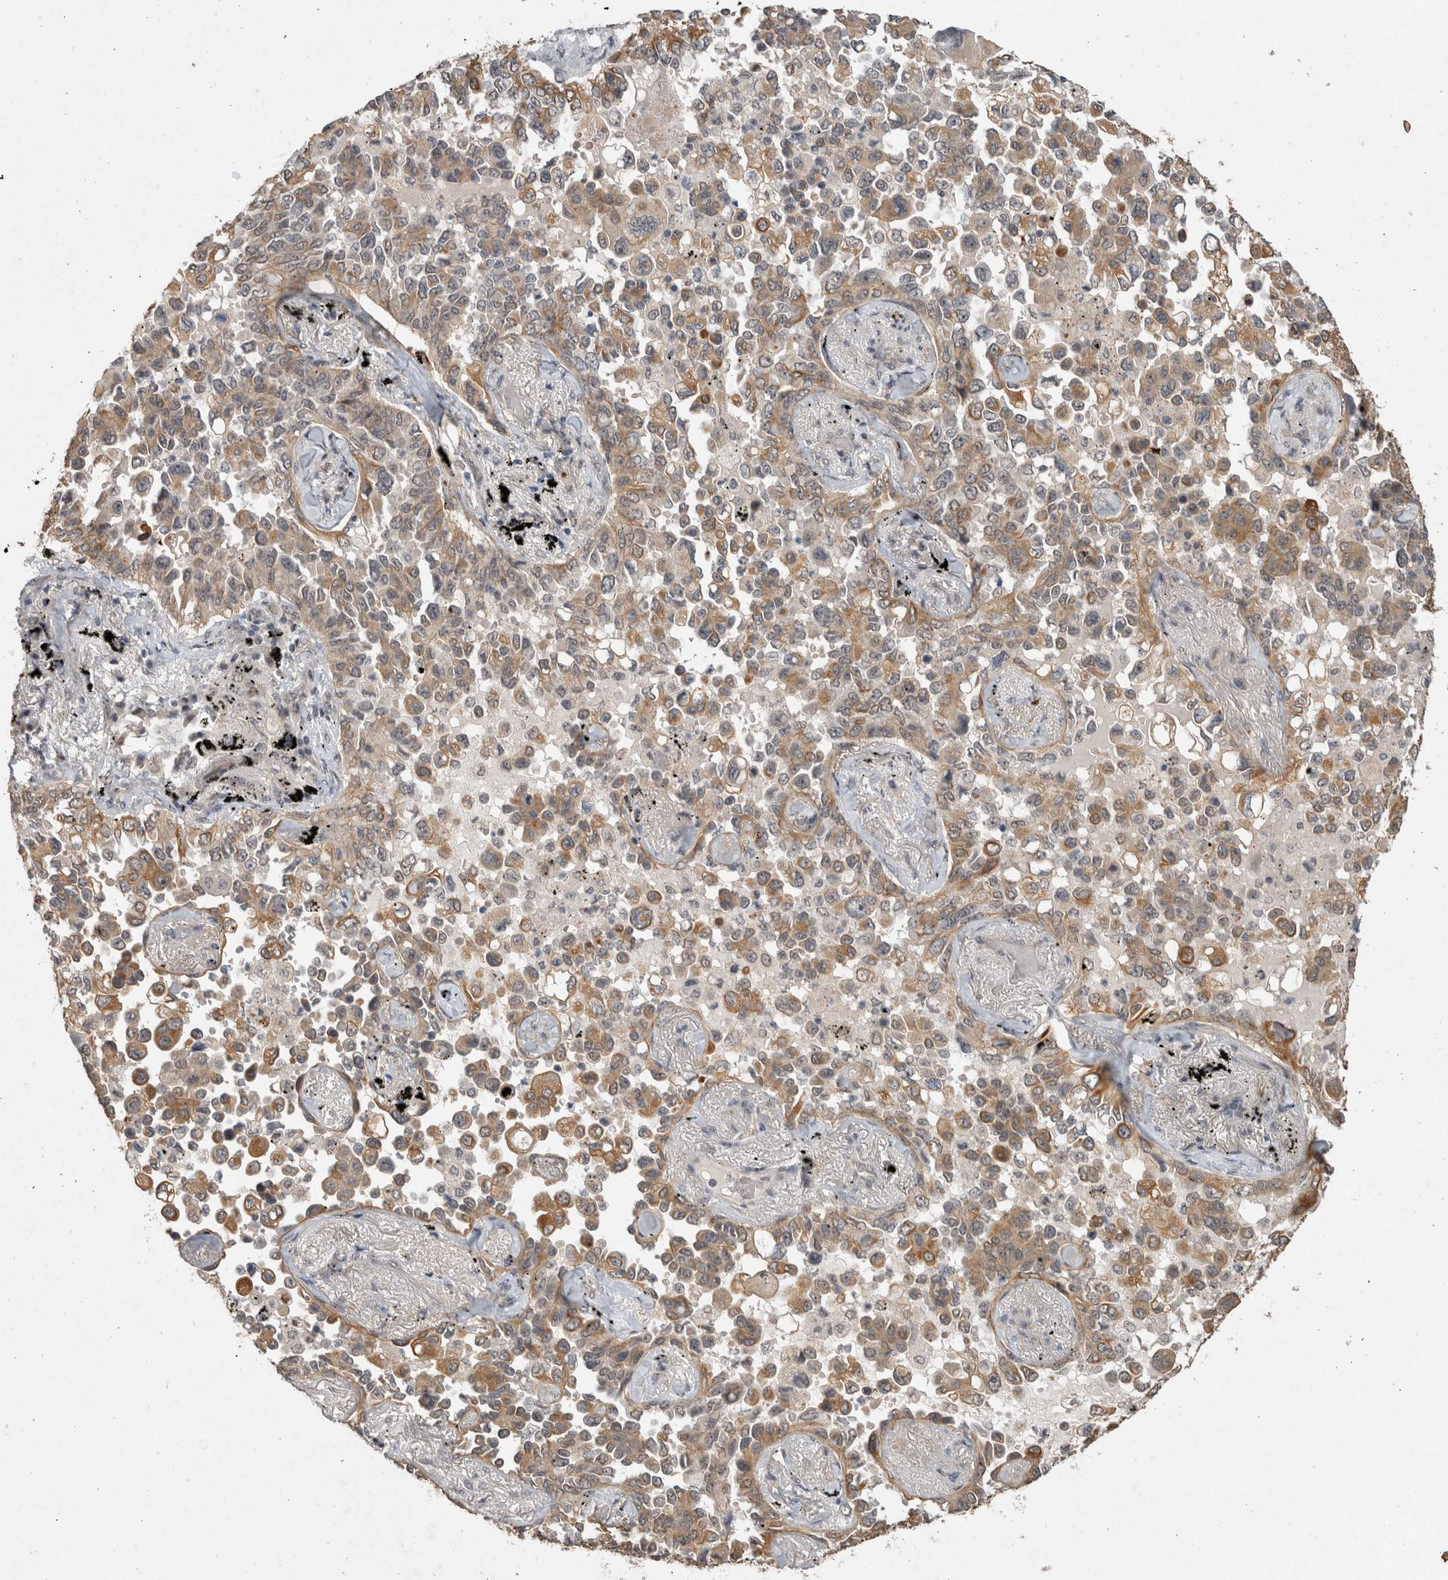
{"staining": {"intensity": "moderate", "quantity": ">75%", "location": "cytoplasmic/membranous"}, "tissue": "lung cancer", "cell_type": "Tumor cells", "image_type": "cancer", "snomed": [{"axis": "morphology", "description": "Adenocarcinoma, NOS"}, {"axis": "topography", "description": "Lung"}], "caption": "Protein staining exhibits moderate cytoplasmic/membranous expression in approximately >75% of tumor cells in lung cancer (adenocarcinoma). The protein of interest is stained brown, and the nuclei are stained in blue (DAB (3,3'-diaminobenzidine) IHC with brightfield microscopy, high magnification).", "gene": "RHPN1", "patient": {"sex": "female", "age": 67}}